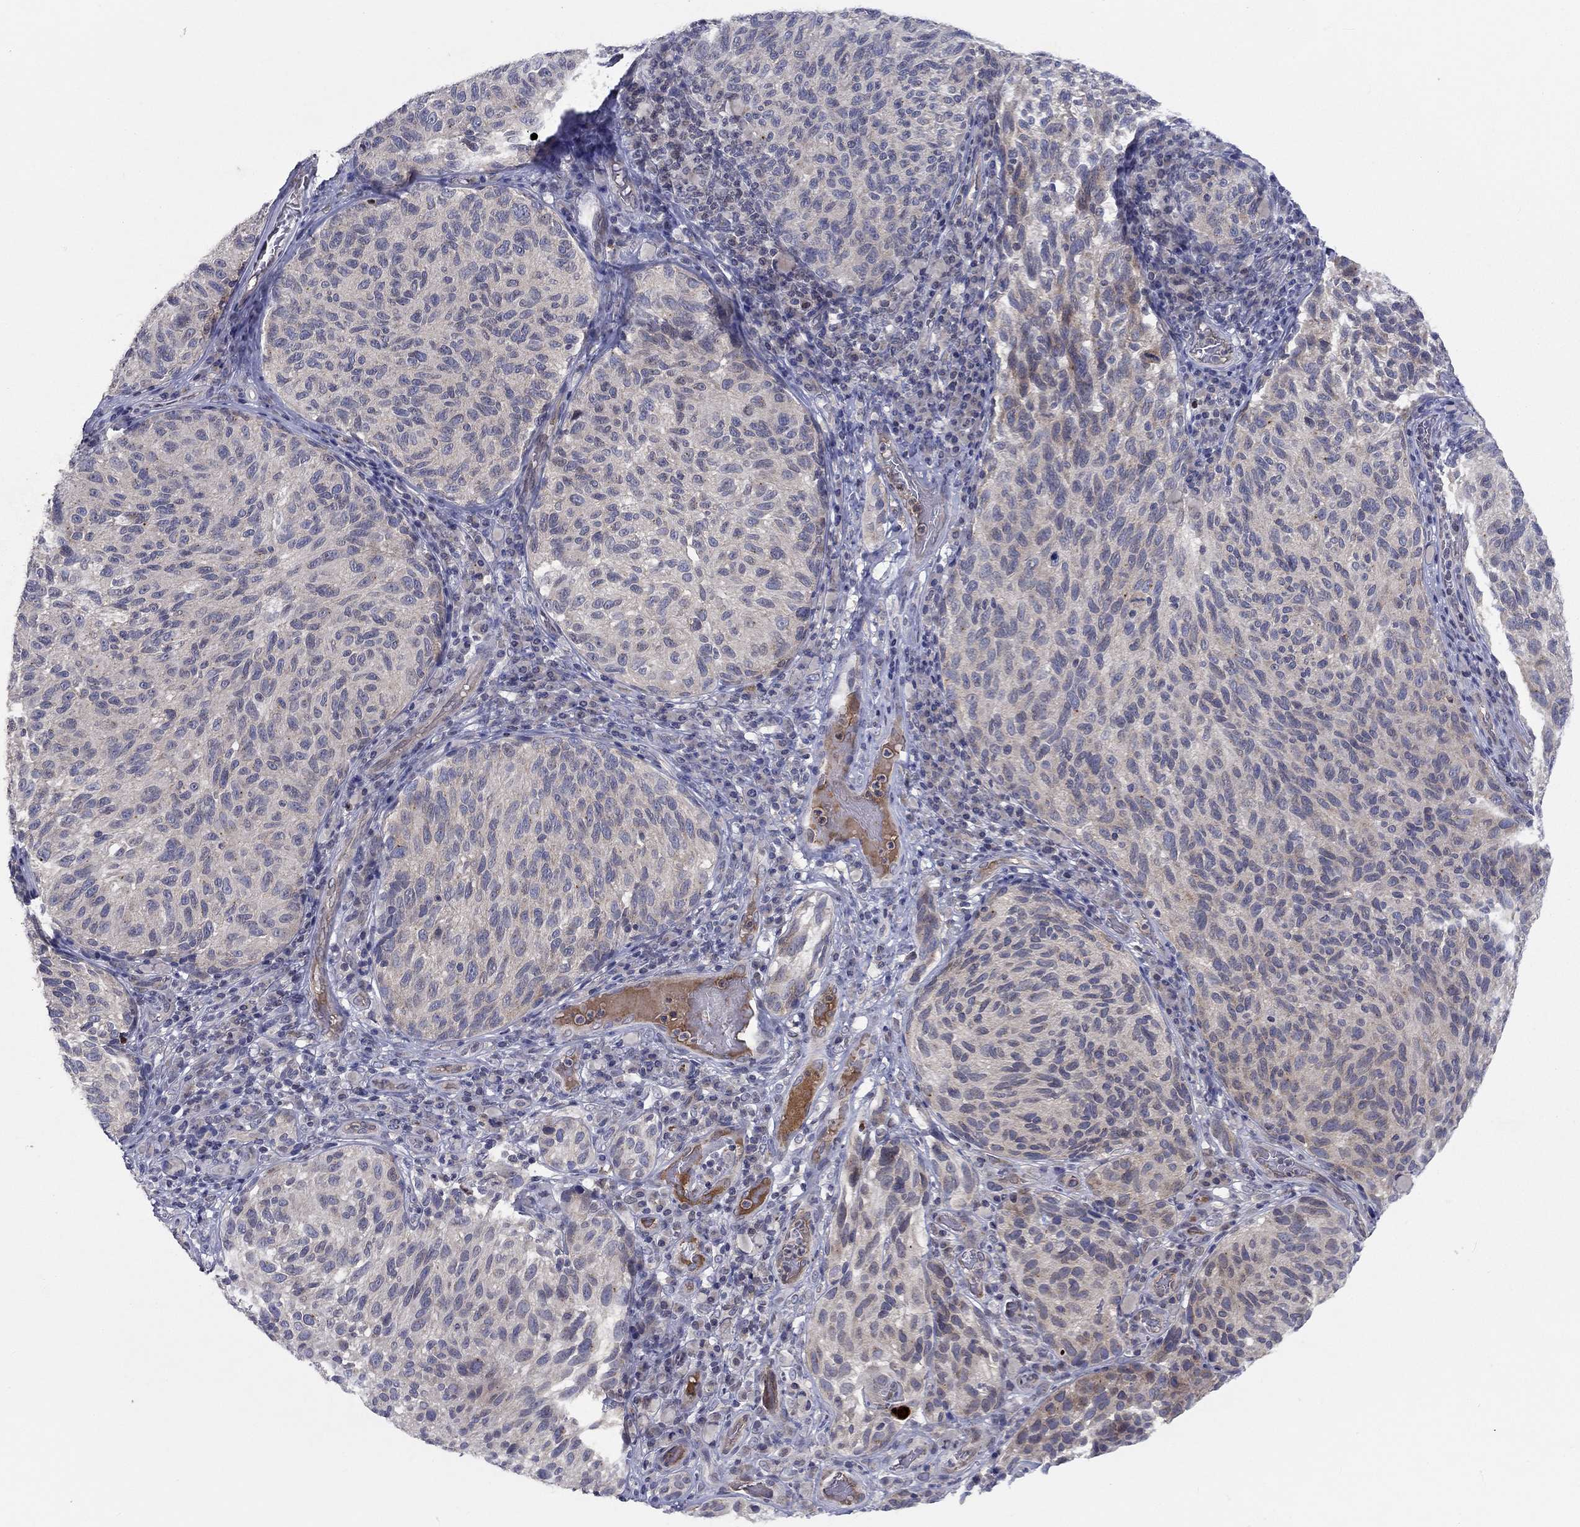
{"staining": {"intensity": "negative", "quantity": "none", "location": "none"}, "tissue": "melanoma", "cell_type": "Tumor cells", "image_type": "cancer", "snomed": [{"axis": "morphology", "description": "Malignant melanoma, NOS"}, {"axis": "topography", "description": "Skin"}], "caption": "Tumor cells show no significant protein positivity in malignant melanoma.", "gene": "CETN3", "patient": {"sex": "female", "age": 73}}